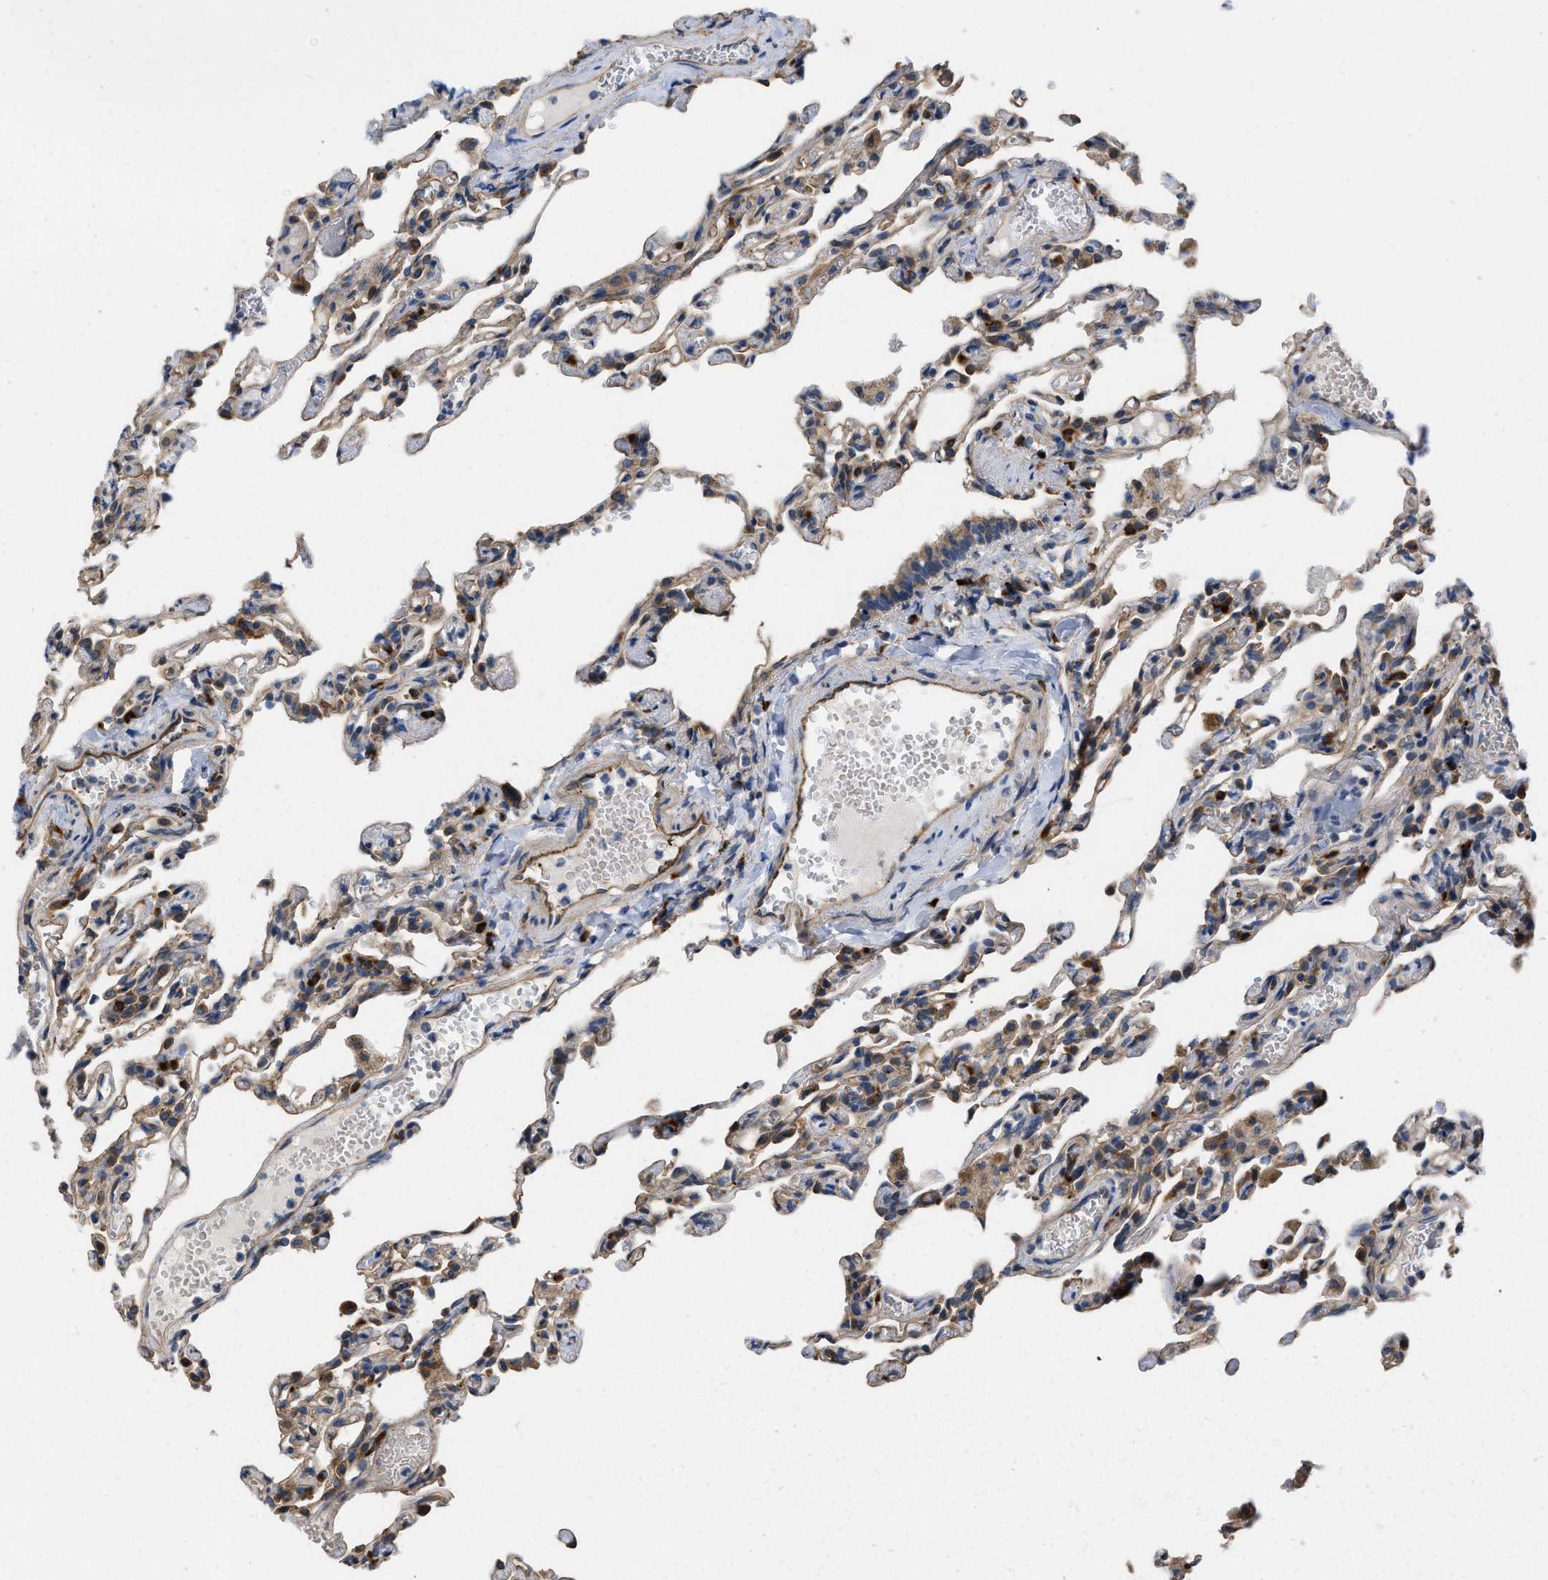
{"staining": {"intensity": "moderate", "quantity": "25%-75%", "location": "cytoplasmic/membranous"}, "tissue": "lung", "cell_type": "Alveolar cells", "image_type": "normal", "snomed": [{"axis": "morphology", "description": "Normal tissue, NOS"}, {"axis": "topography", "description": "Lung"}], "caption": "About 25%-75% of alveolar cells in benign lung display moderate cytoplasmic/membranous protein expression as visualized by brown immunohistochemical staining.", "gene": "SLC4A11", "patient": {"sex": "male", "age": 21}}